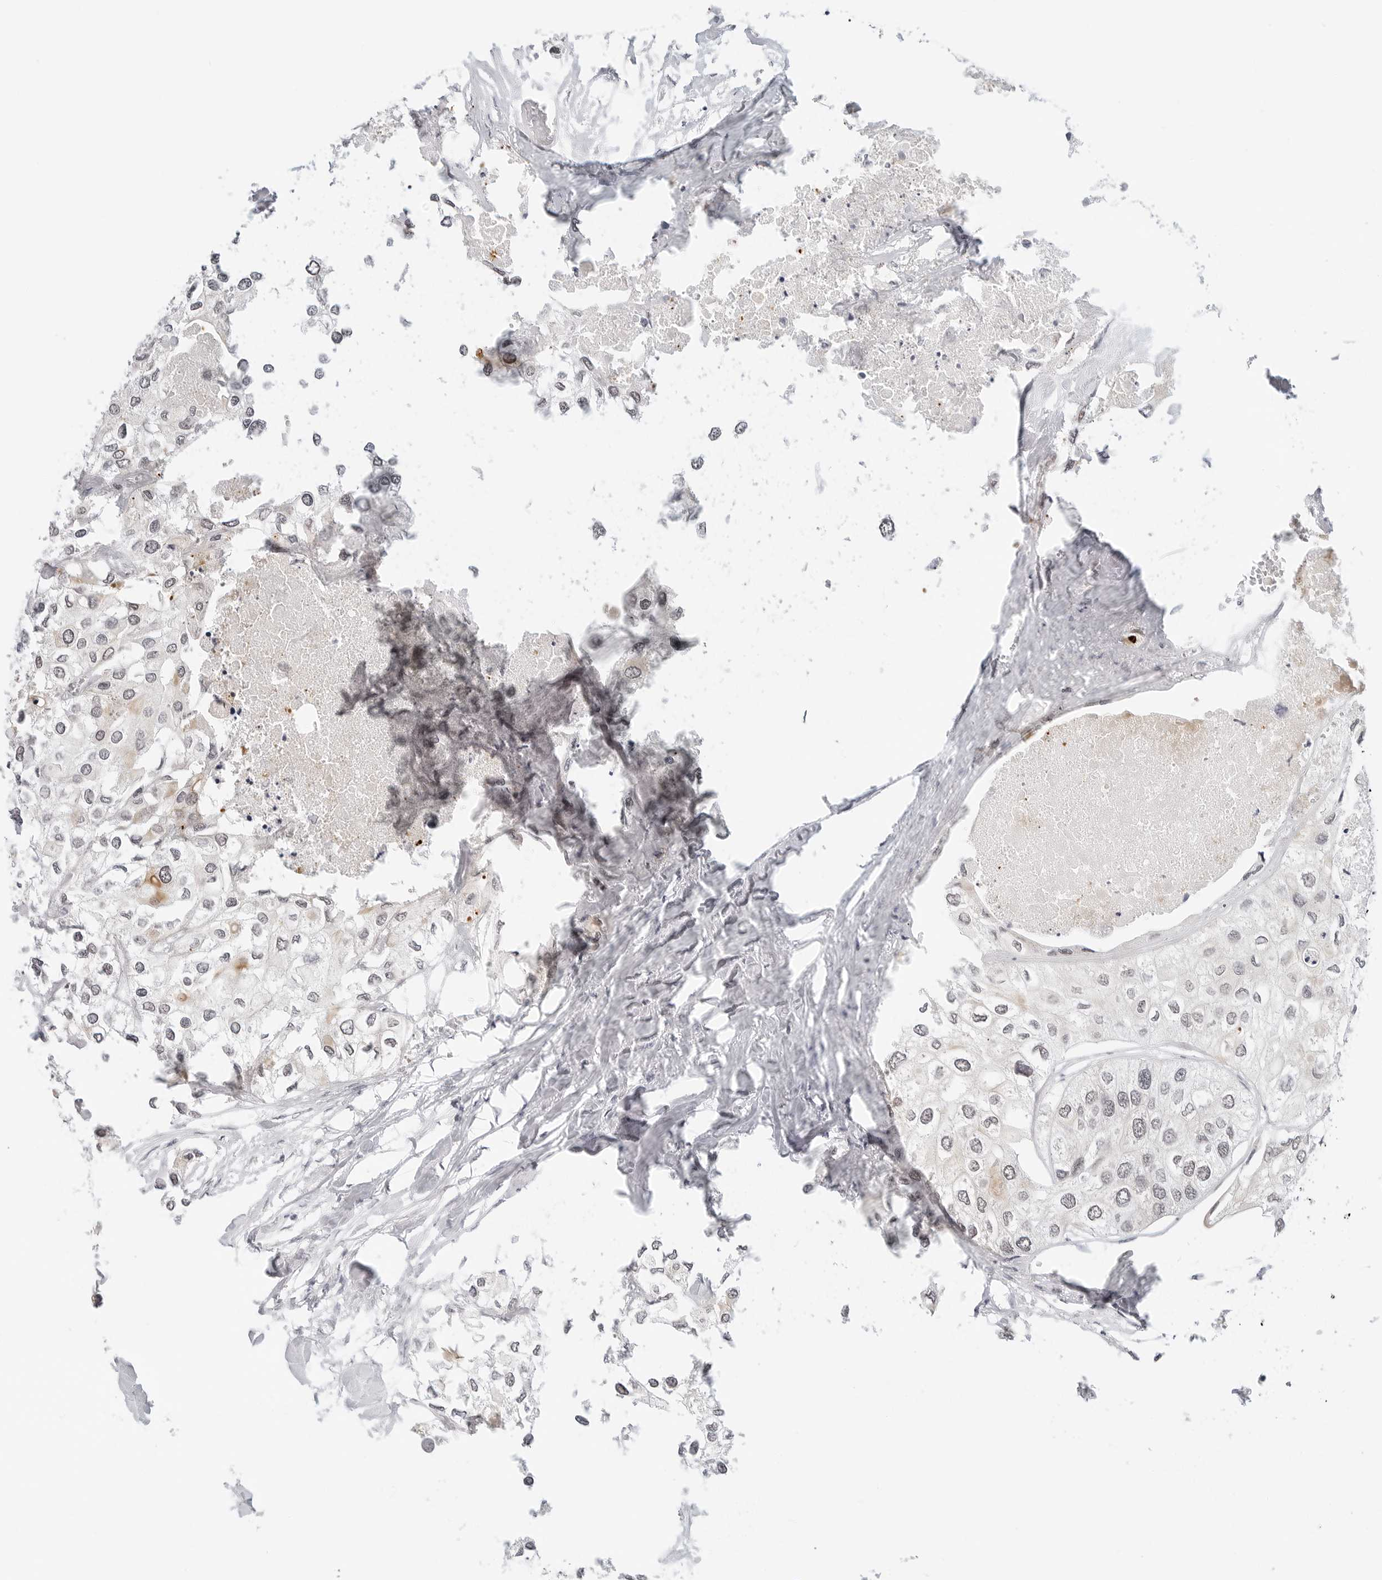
{"staining": {"intensity": "weak", "quantity": "<25%", "location": "nuclear"}, "tissue": "urothelial cancer", "cell_type": "Tumor cells", "image_type": "cancer", "snomed": [{"axis": "morphology", "description": "Urothelial carcinoma, High grade"}, {"axis": "topography", "description": "Urinary bladder"}], "caption": "Immunohistochemistry of urothelial cancer reveals no positivity in tumor cells. The staining was performed using DAB (3,3'-diaminobenzidine) to visualize the protein expression in brown, while the nuclei were stained in blue with hematoxylin (Magnification: 20x).", "gene": "TSEN2", "patient": {"sex": "male", "age": 64}}